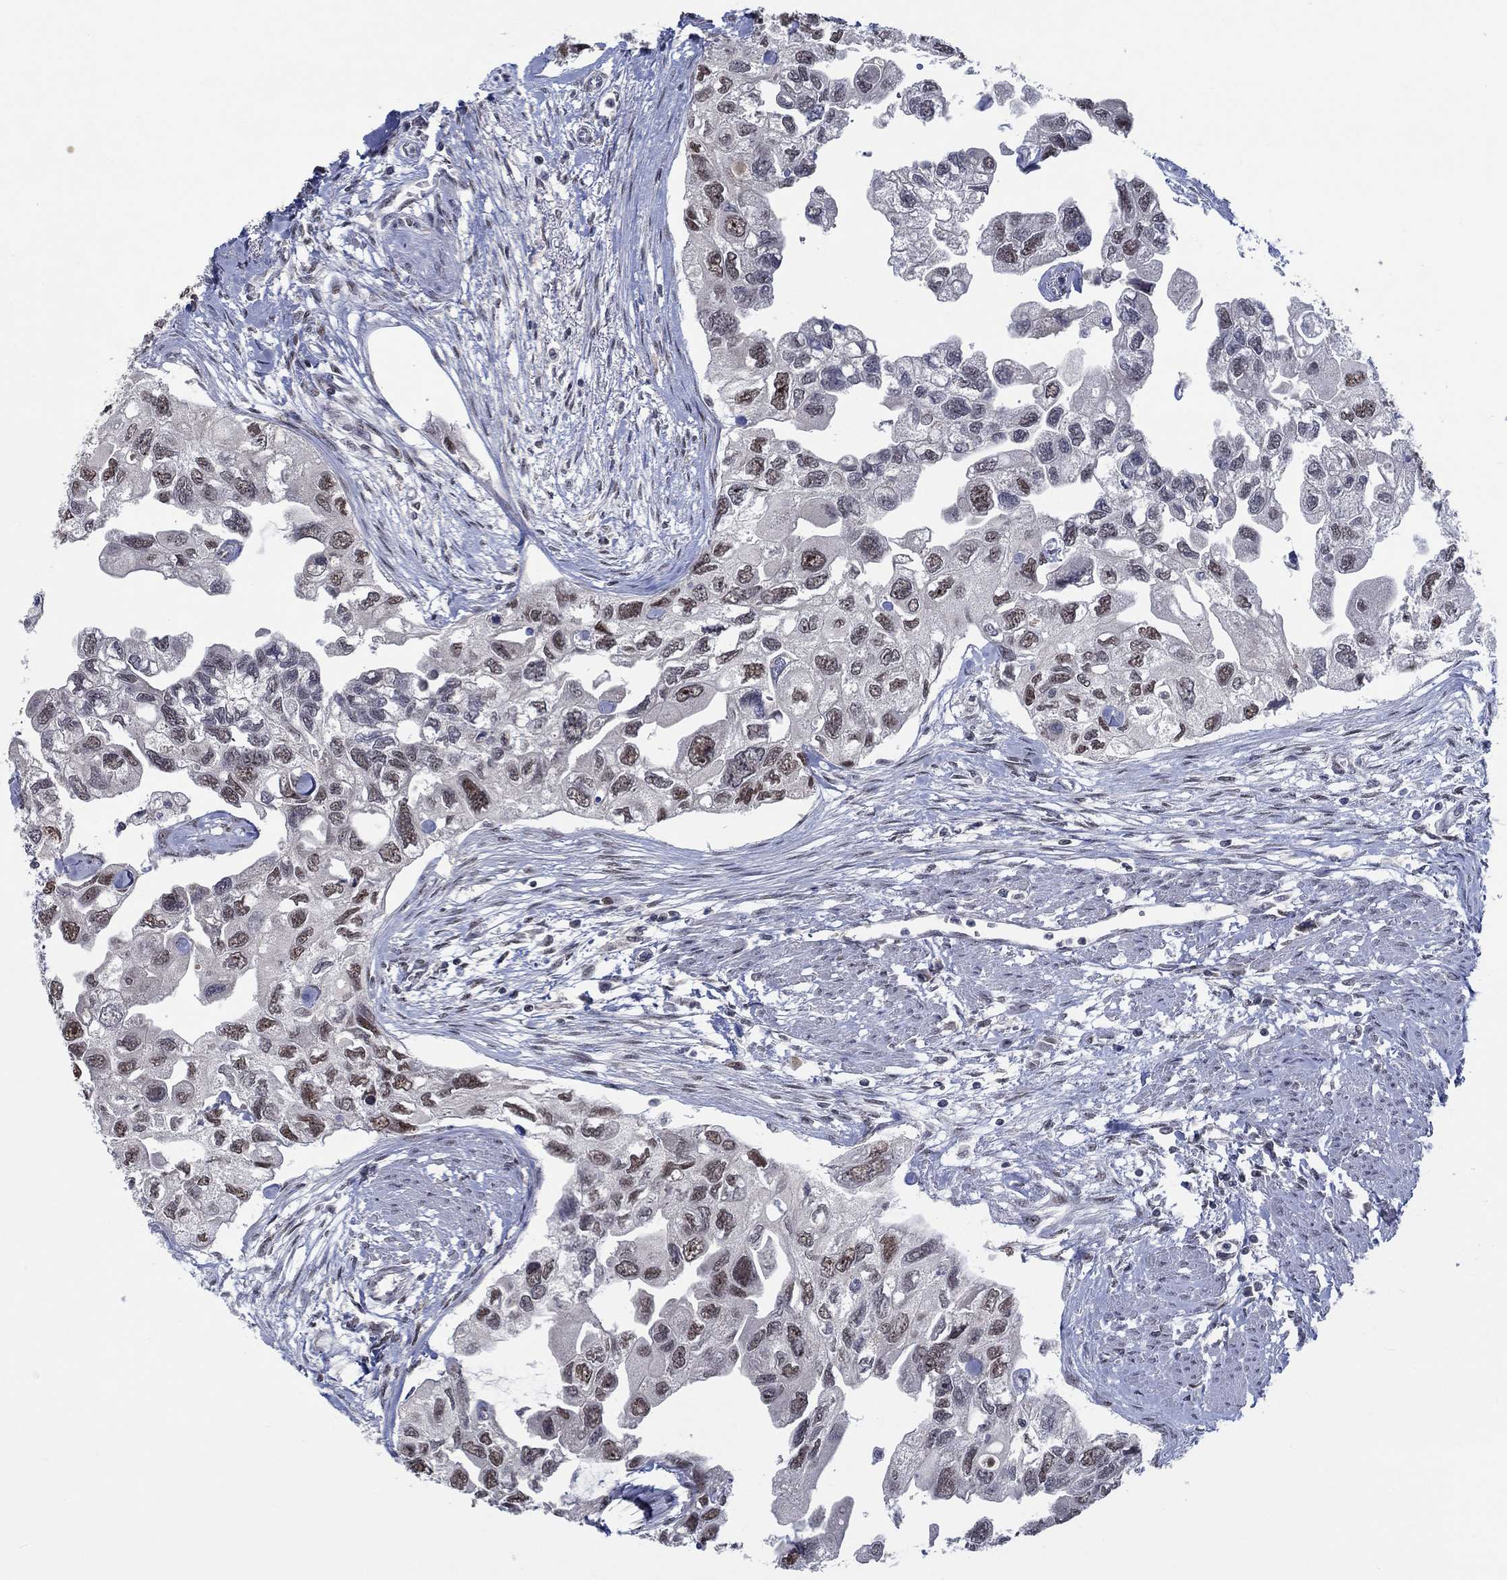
{"staining": {"intensity": "moderate", "quantity": "25%-75%", "location": "nuclear"}, "tissue": "urothelial cancer", "cell_type": "Tumor cells", "image_type": "cancer", "snomed": [{"axis": "morphology", "description": "Urothelial carcinoma, High grade"}, {"axis": "topography", "description": "Urinary bladder"}], "caption": "Immunohistochemistry (DAB (3,3'-diaminobenzidine)) staining of human urothelial carcinoma (high-grade) exhibits moderate nuclear protein expression in approximately 25%-75% of tumor cells. The protein is stained brown, and the nuclei are stained in blue (DAB (3,3'-diaminobenzidine) IHC with brightfield microscopy, high magnification).", "gene": "HTN1", "patient": {"sex": "male", "age": 59}}